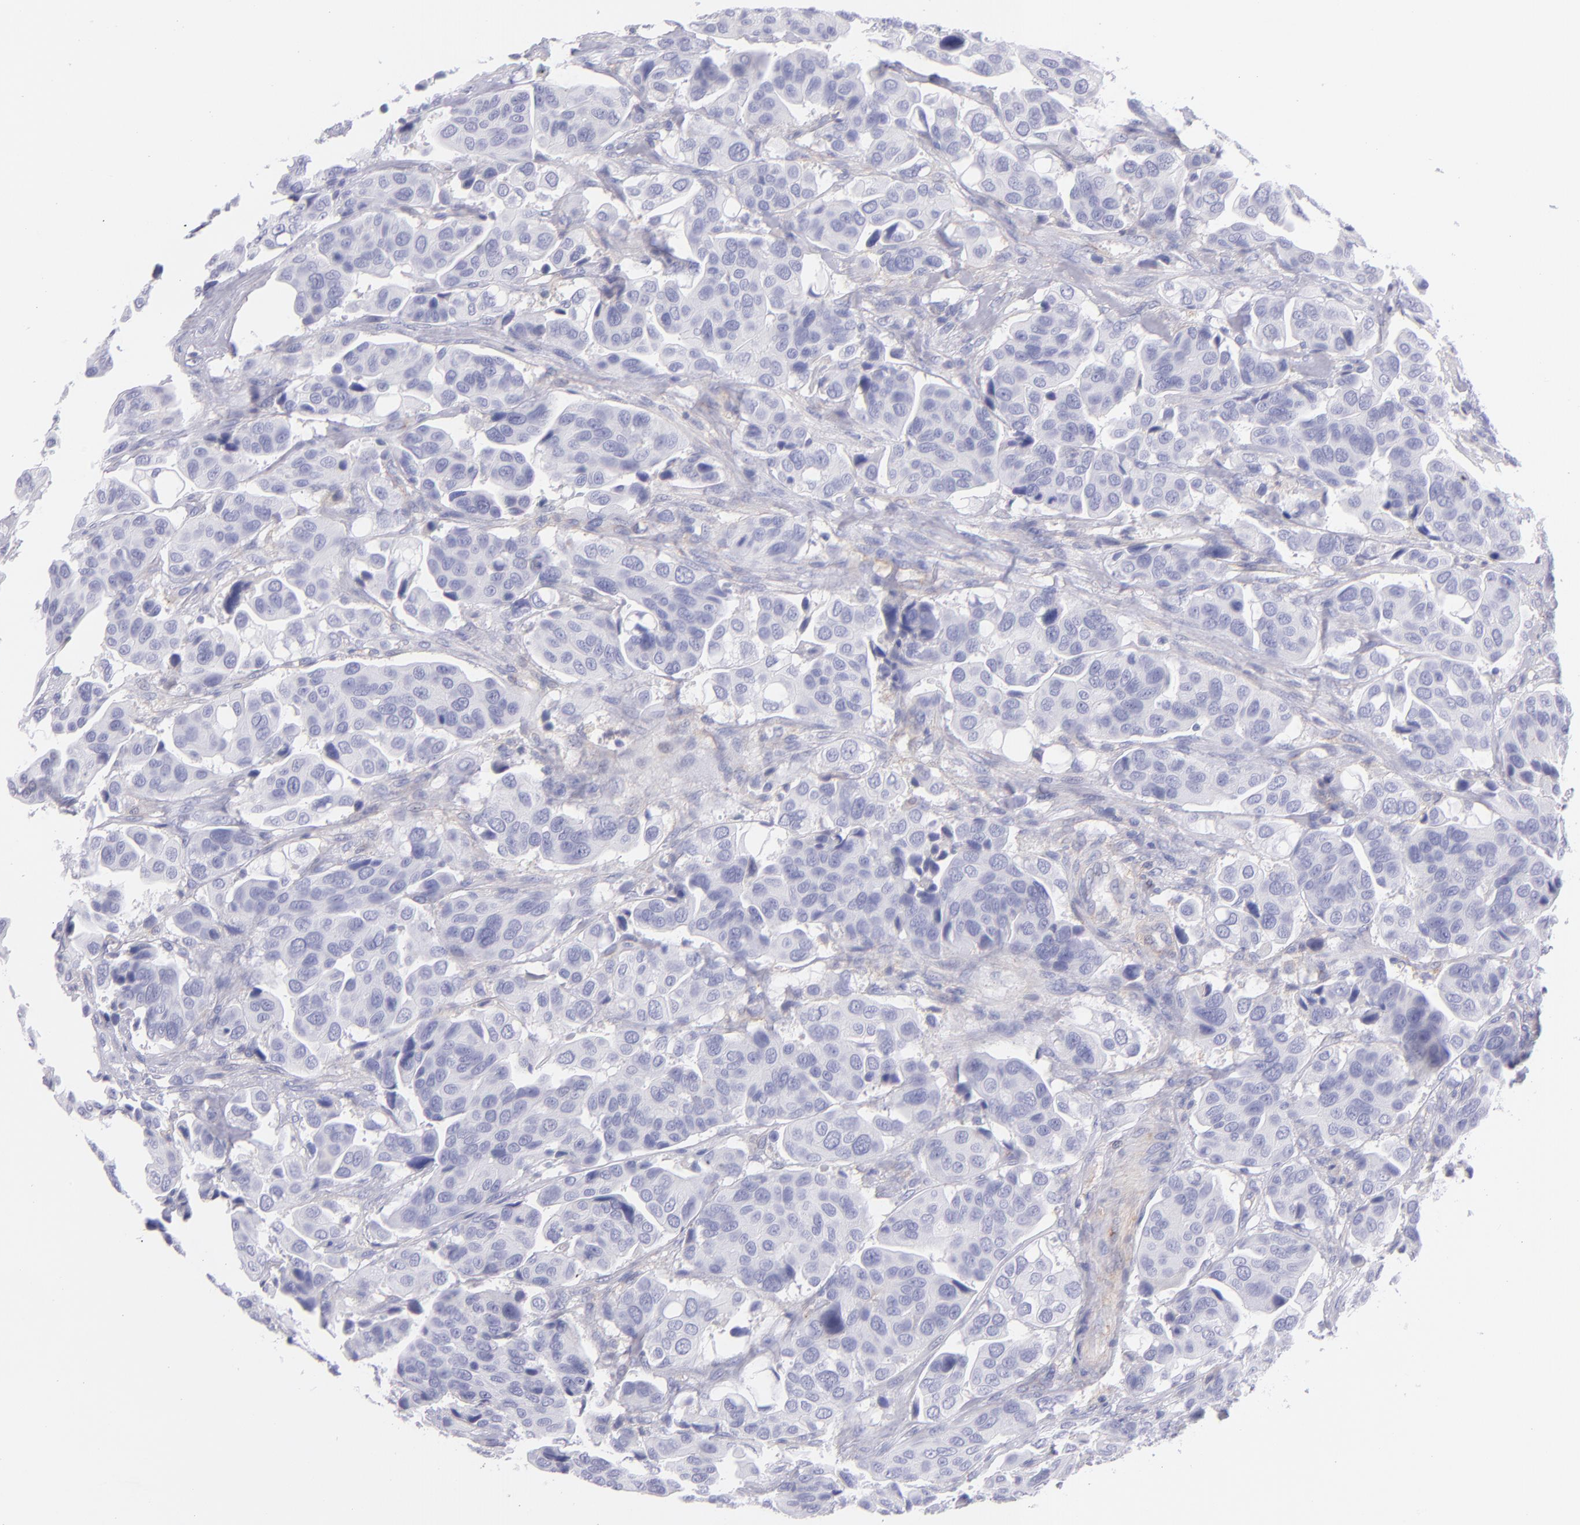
{"staining": {"intensity": "negative", "quantity": "none", "location": "none"}, "tissue": "urothelial cancer", "cell_type": "Tumor cells", "image_type": "cancer", "snomed": [{"axis": "morphology", "description": "Adenocarcinoma, NOS"}, {"axis": "topography", "description": "Urinary bladder"}], "caption": "IHC histopathology image of neoplastic tissue: urothelial cancer stained with DAB displays no significant protein expression in tumor cells. Nuclei are stained in blue.", "gene": "CD81", "patient": {"sex": "male", "age": 61}}